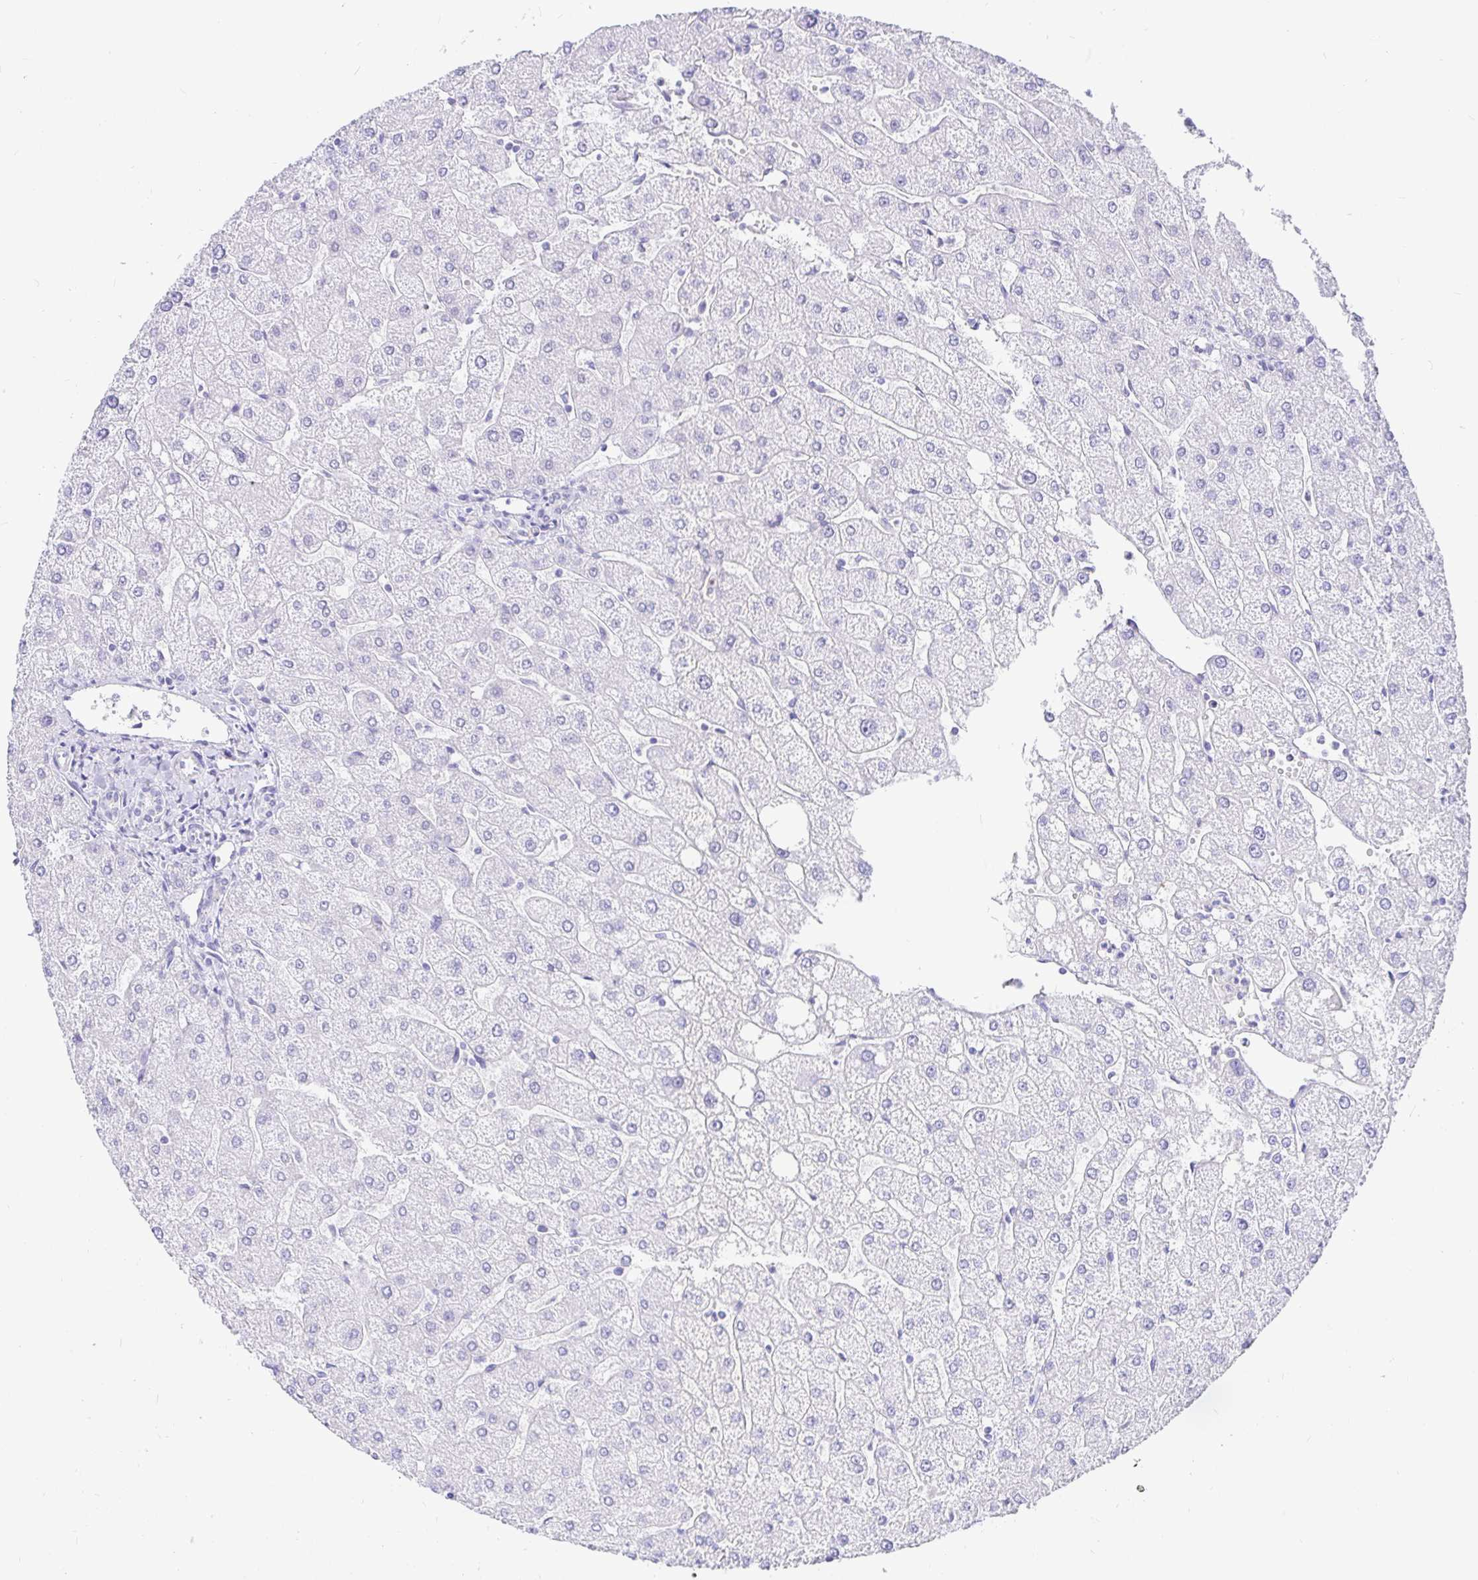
{"staining": {"intensity": "negative", "quantity": "none", "location": "none"}, "tissue": "liver", "cell_type": "Cholangiocytes", "image_type": "normal", "snomed": [{"axis": "morphology", "description": "Normal tissue, NOS"}, {"axis": "topography", "description": "Liver"}], "caption": "Immunohistochemistry of normal liver reveals no expression in cholangiocytes. (DAB (3,3'-diaminobenzidine) IHC, high magnification).", "gene": "EZHIP", "patient": {"sex": "male", "age": 67}}